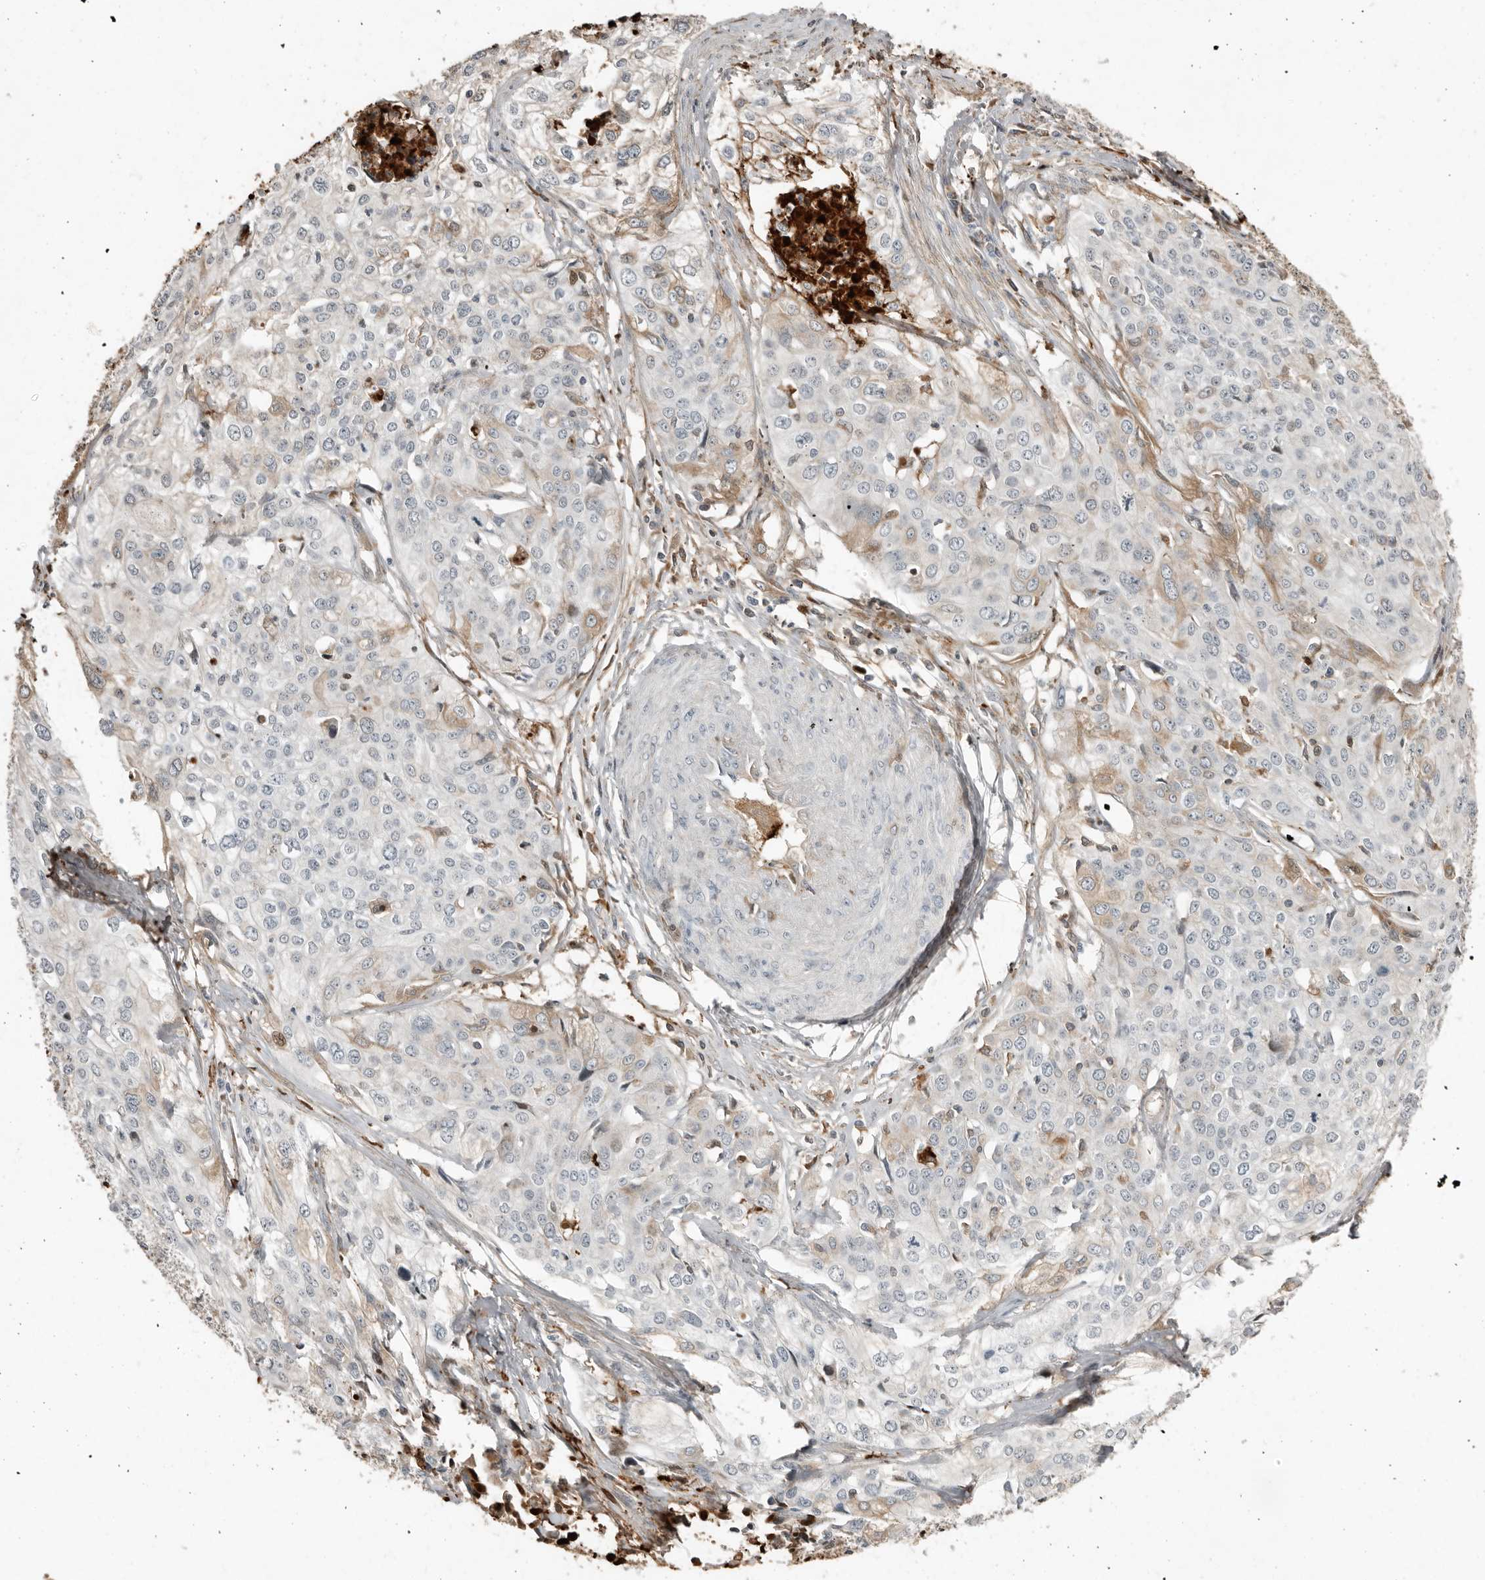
{"staining": {"intensity": "weak", "quantity": "<25%", "location": "cytoplasmic/membranous"}, "tissue": "cervical cancer", "cell_type": "Tumor cells", "image_type": "cancer", "snomed": [{"axis": "morphology", "description": "Squamous cell carcinoma, NOS"}, {"axis": "topography", "description": "Cervix"}], "caption": "Tumor cells show no significant staining in cervical squamous cell carcinoma.", "gene": "KLHL38", "patient": {"sex": "female", "age": 31}}